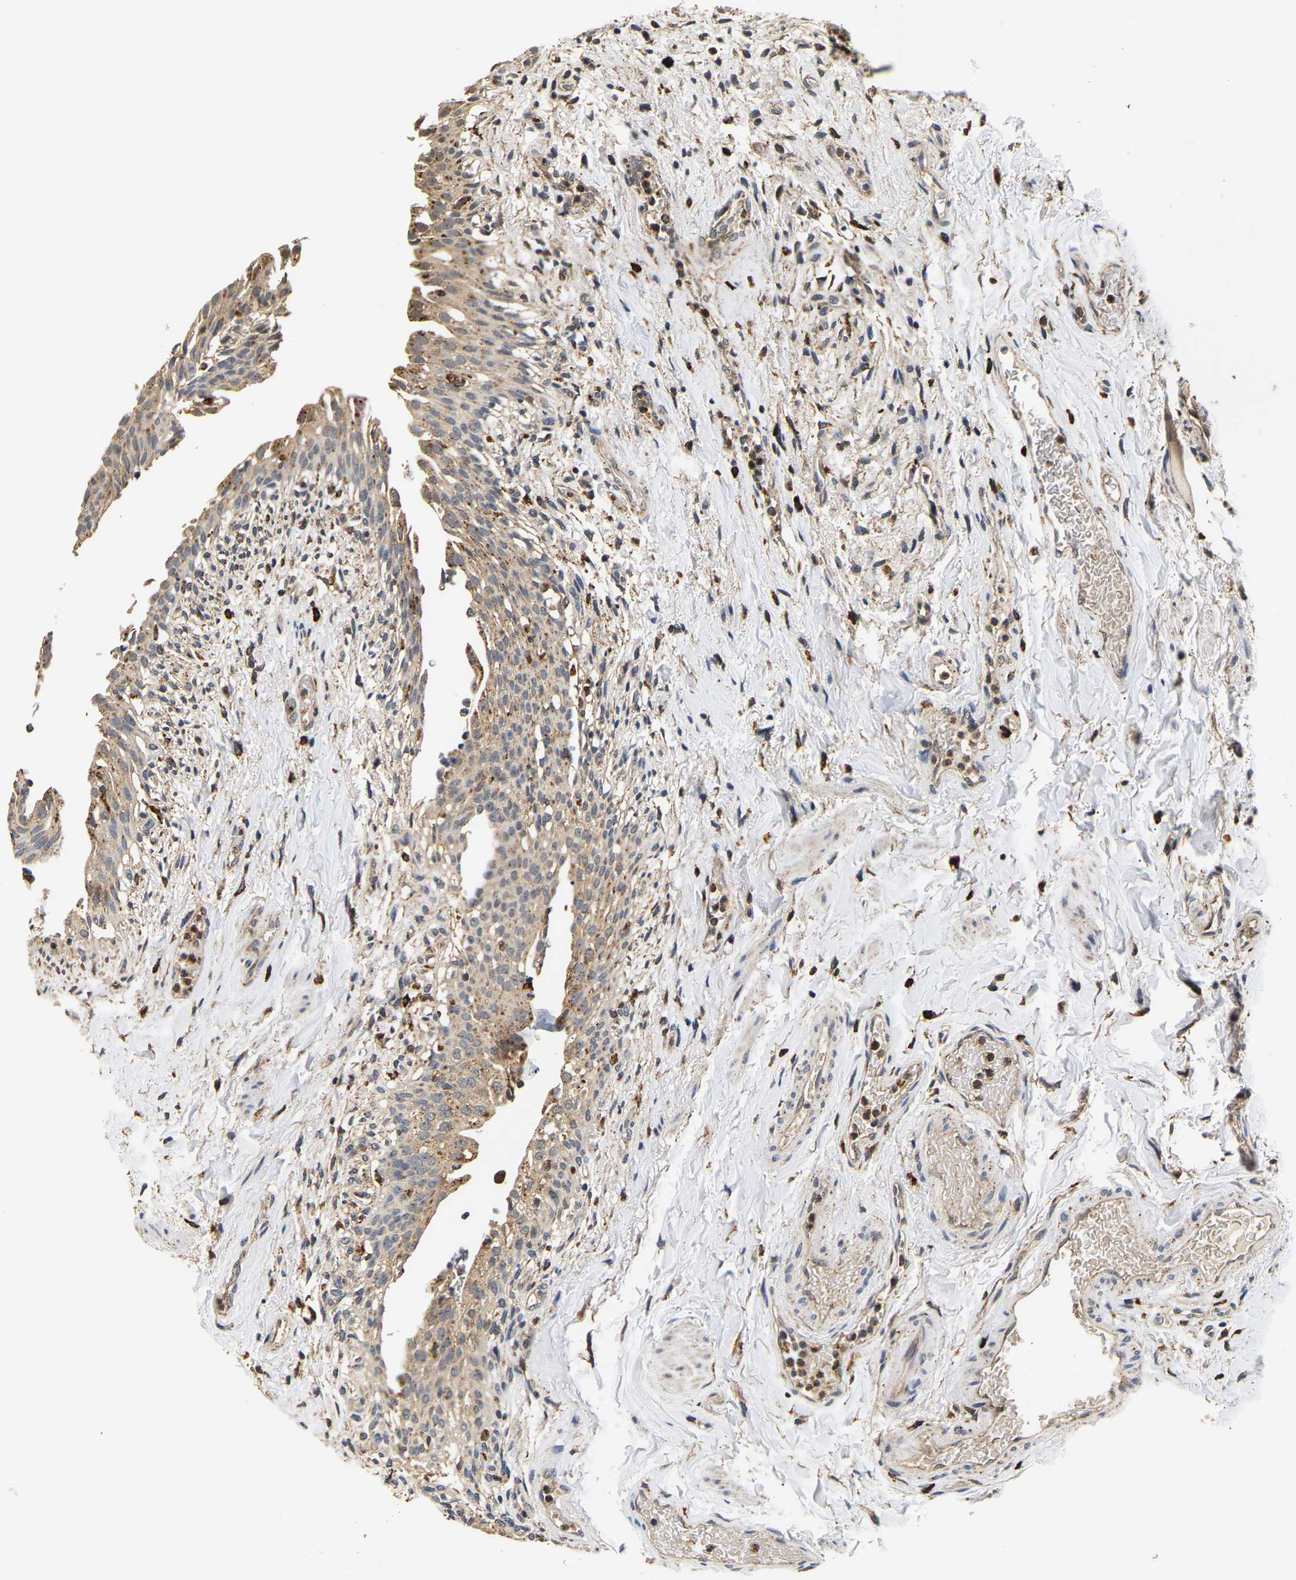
{"staining": {"intensity": "moderate", "quantity": "25%-75%", "location": "cytoplasmic/membranous"}, "tissue": "urinary bladder", "cell_type": "Urothelial cells", "image_type": "normal", "snomed": [{"axis": "morphology", "description": "Normal tissue, NOS"}, {"axis": "topography", "description": "Urinary bladder"}], "caption": "A high-resolution micrograph shows IHC staining of normal urinary bladder, which reveals moderate cytoplasmic/membranous expression in about 25%-75% of urothelial cells. Ihc stains the protein of interest in brown and the nuclei are stained blue.", "gene": "SMU1", "patient": {"sex": "female", "age": 60}}